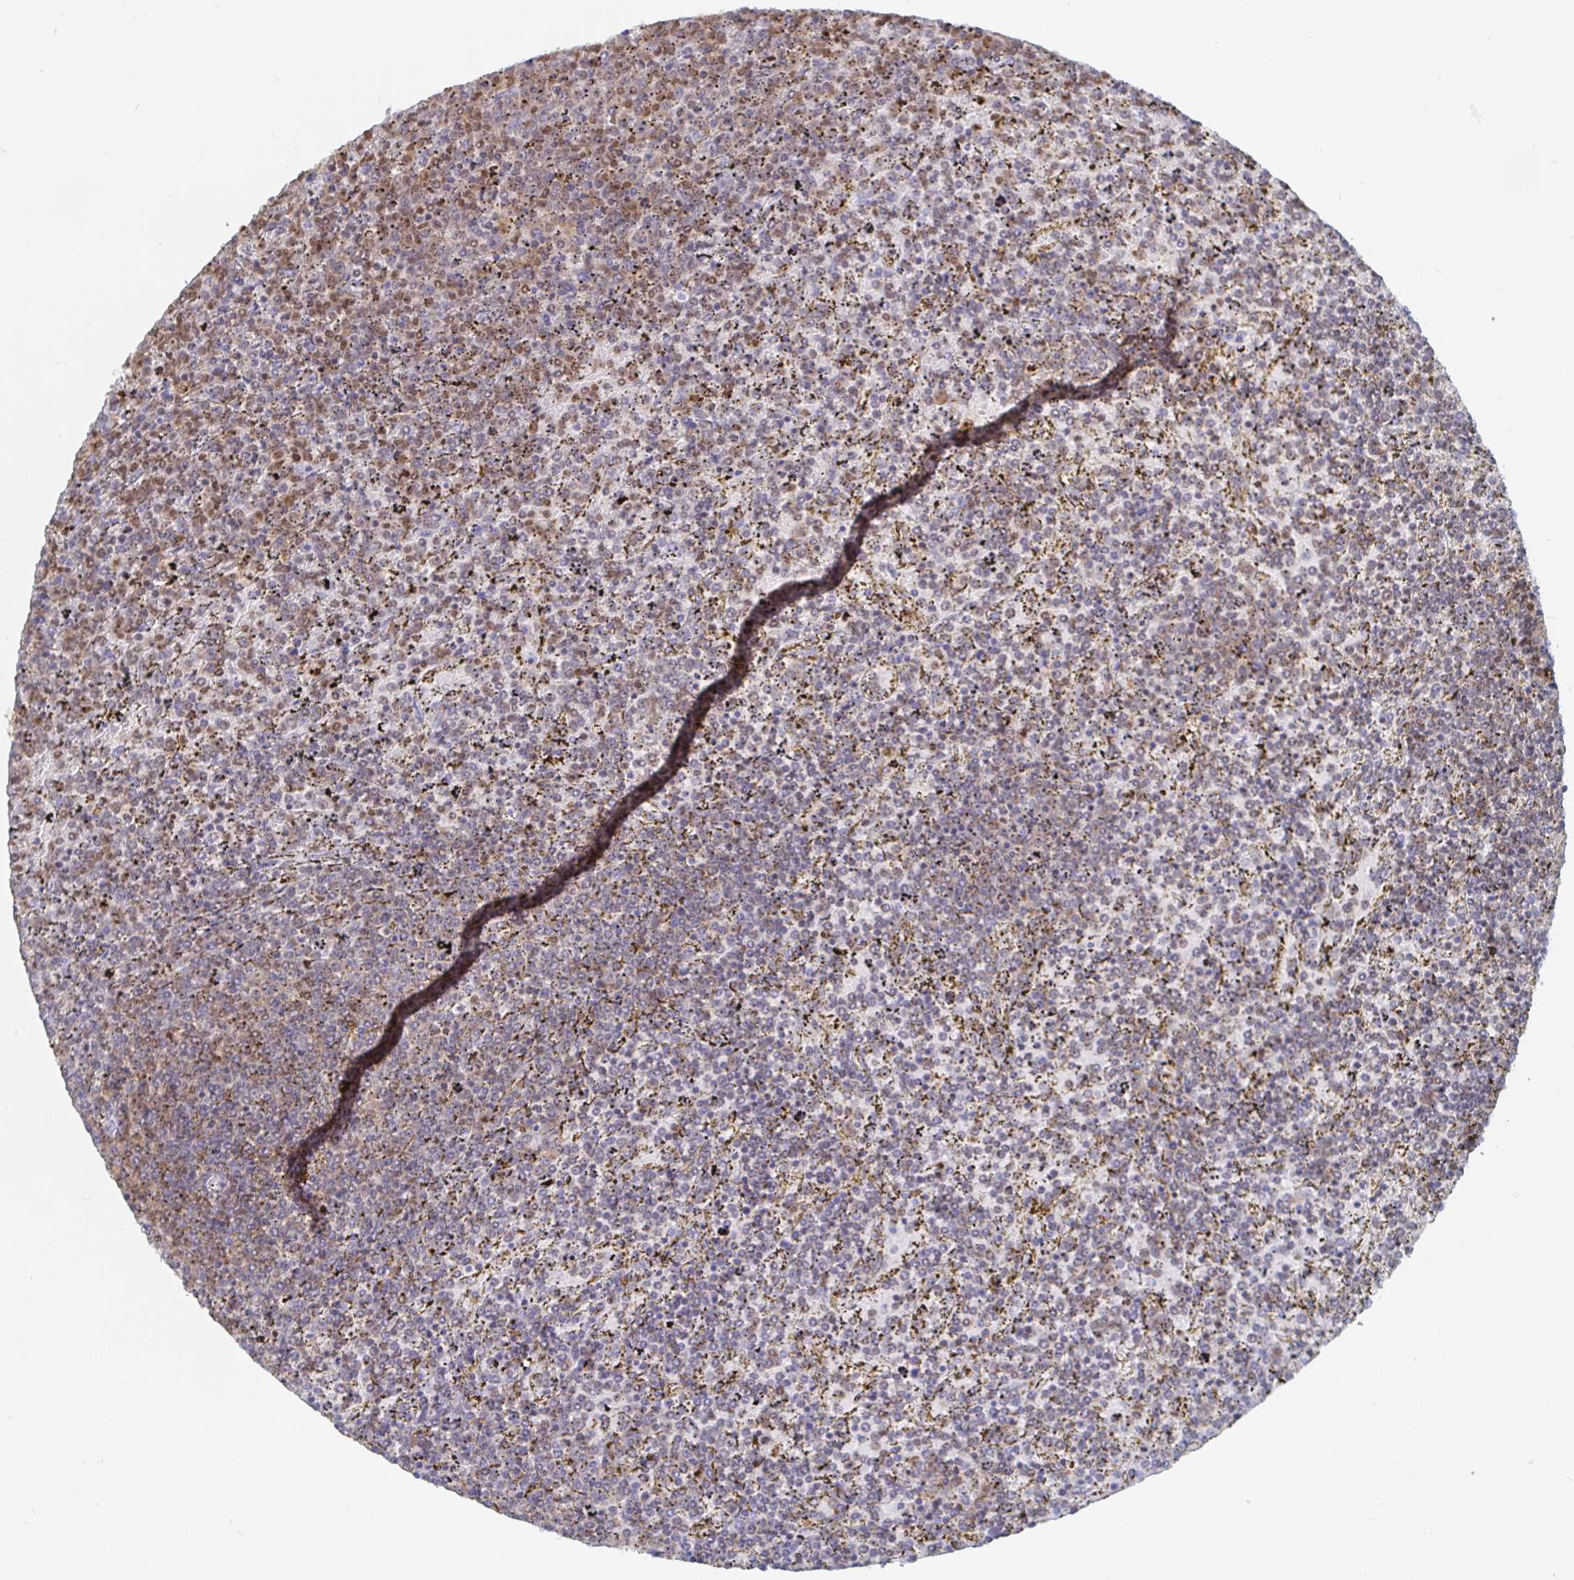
{"staining": {"intensity": "moderate", "quantity": ">75%", "location": "nuclear"}, "tissue": "lymphoma", "cell_type": "Tumor cells", "image_type": "cancer", "snomed": [{"axis": "morphology", "description": "Malignant lymphoma, non-Hodgkin's type, Low grade"}, {"axis": "topography", "description": "Spleen"}], "caption": "Human lymphoma stained with a brown dye exhibits moderate nuclear positive staining in approximately >75% of tumor cells.", "gene": "EWSR1", "patient": {"sex": "female", "age": 77}}